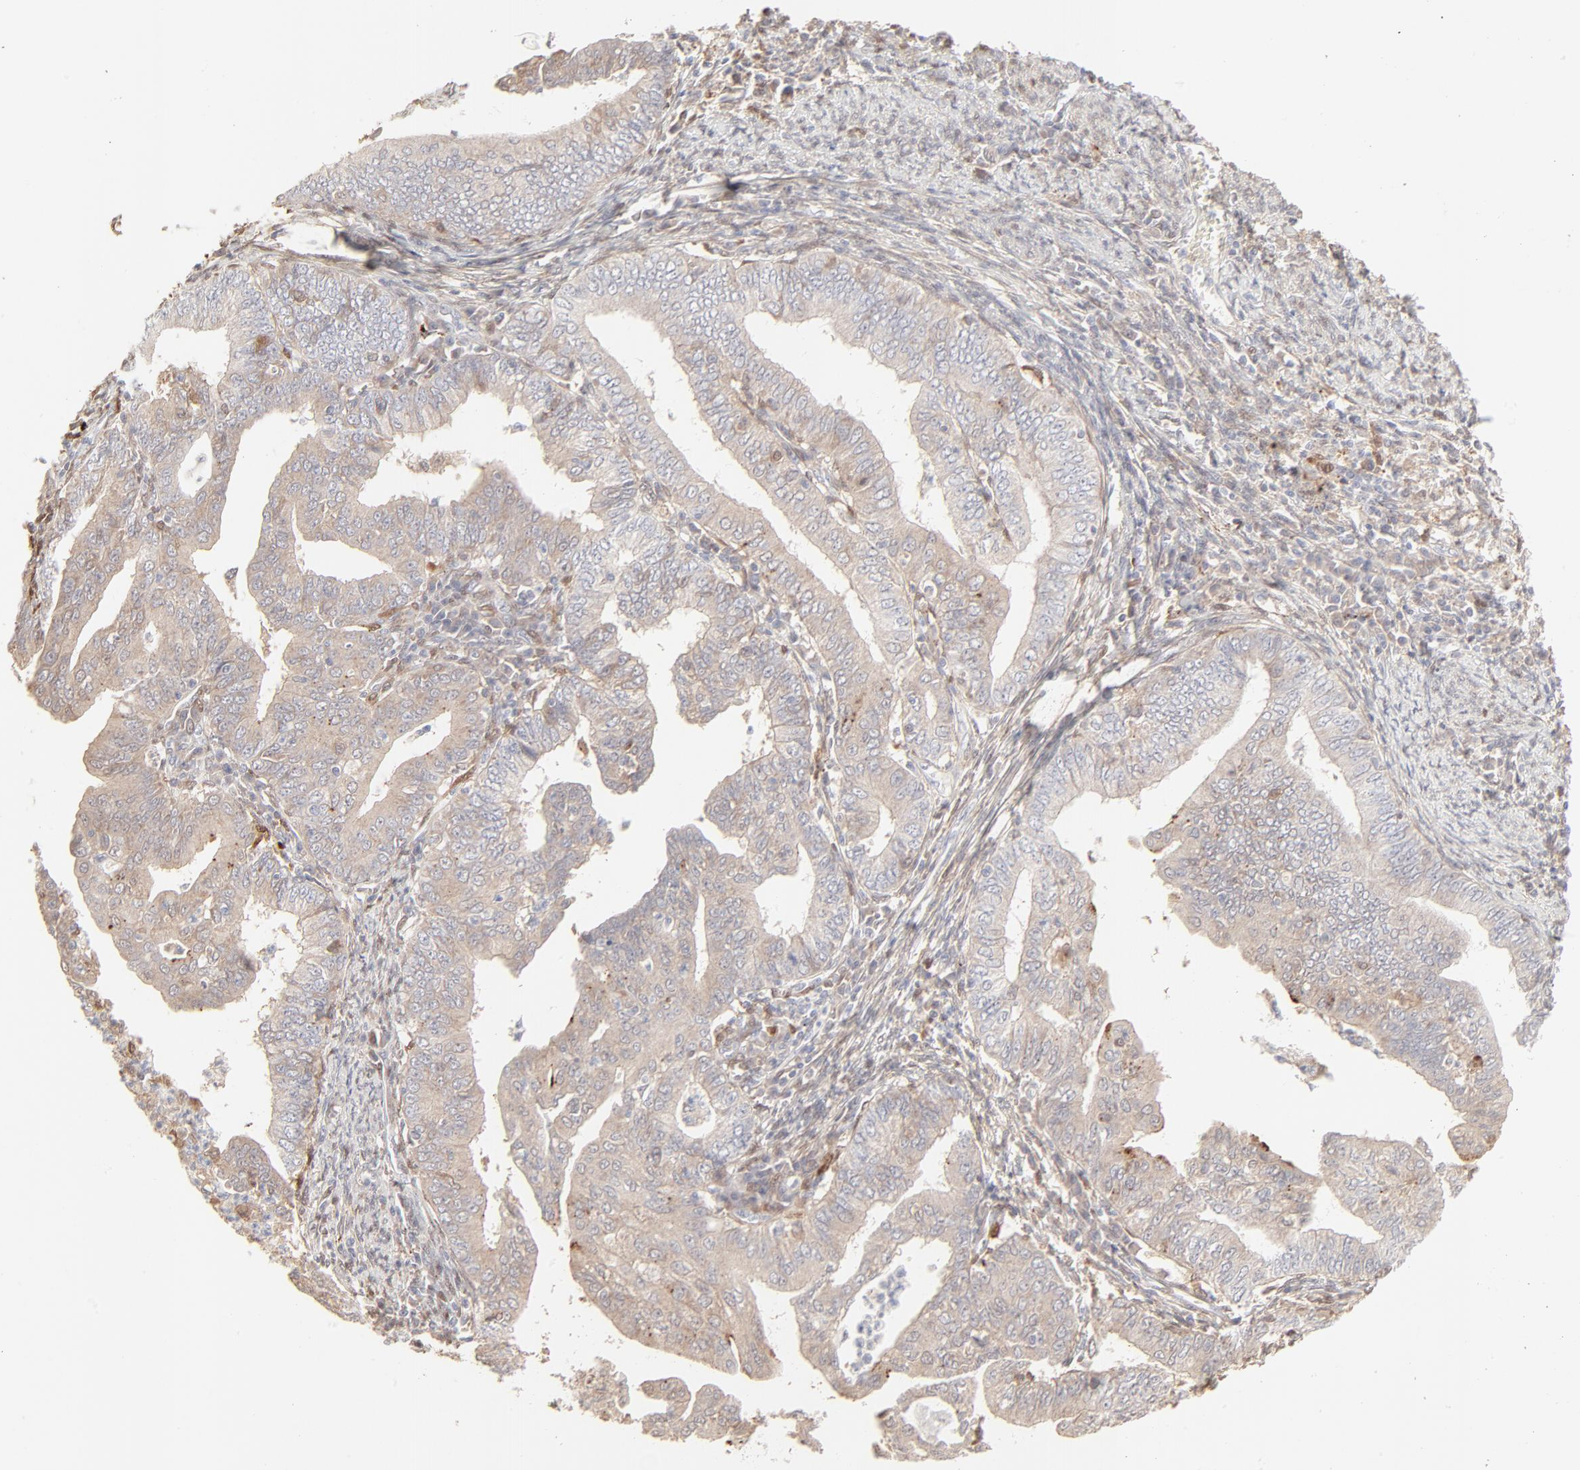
{"staining": {"intensity": "weak", "quantity": ">75%", "location": "cytoplasmic/membranous"}, "tissue": "endometrial cancer", "cell_type": "Tumor cells", "image_type": "cancer", "snomed": [{"axis": "morphology", "description": "Adenocarcinoma, NOS"}, {"axis": "topography", "description": "Endometrium"}], "caption": "Tumor cells display low levels of weak cytoplasmic/membranous expression in approximately >75% of cells in human endometrial adenocarcinoma.", "gene": "LGALS2", "patient": {"sex": "female", "age": 66}}